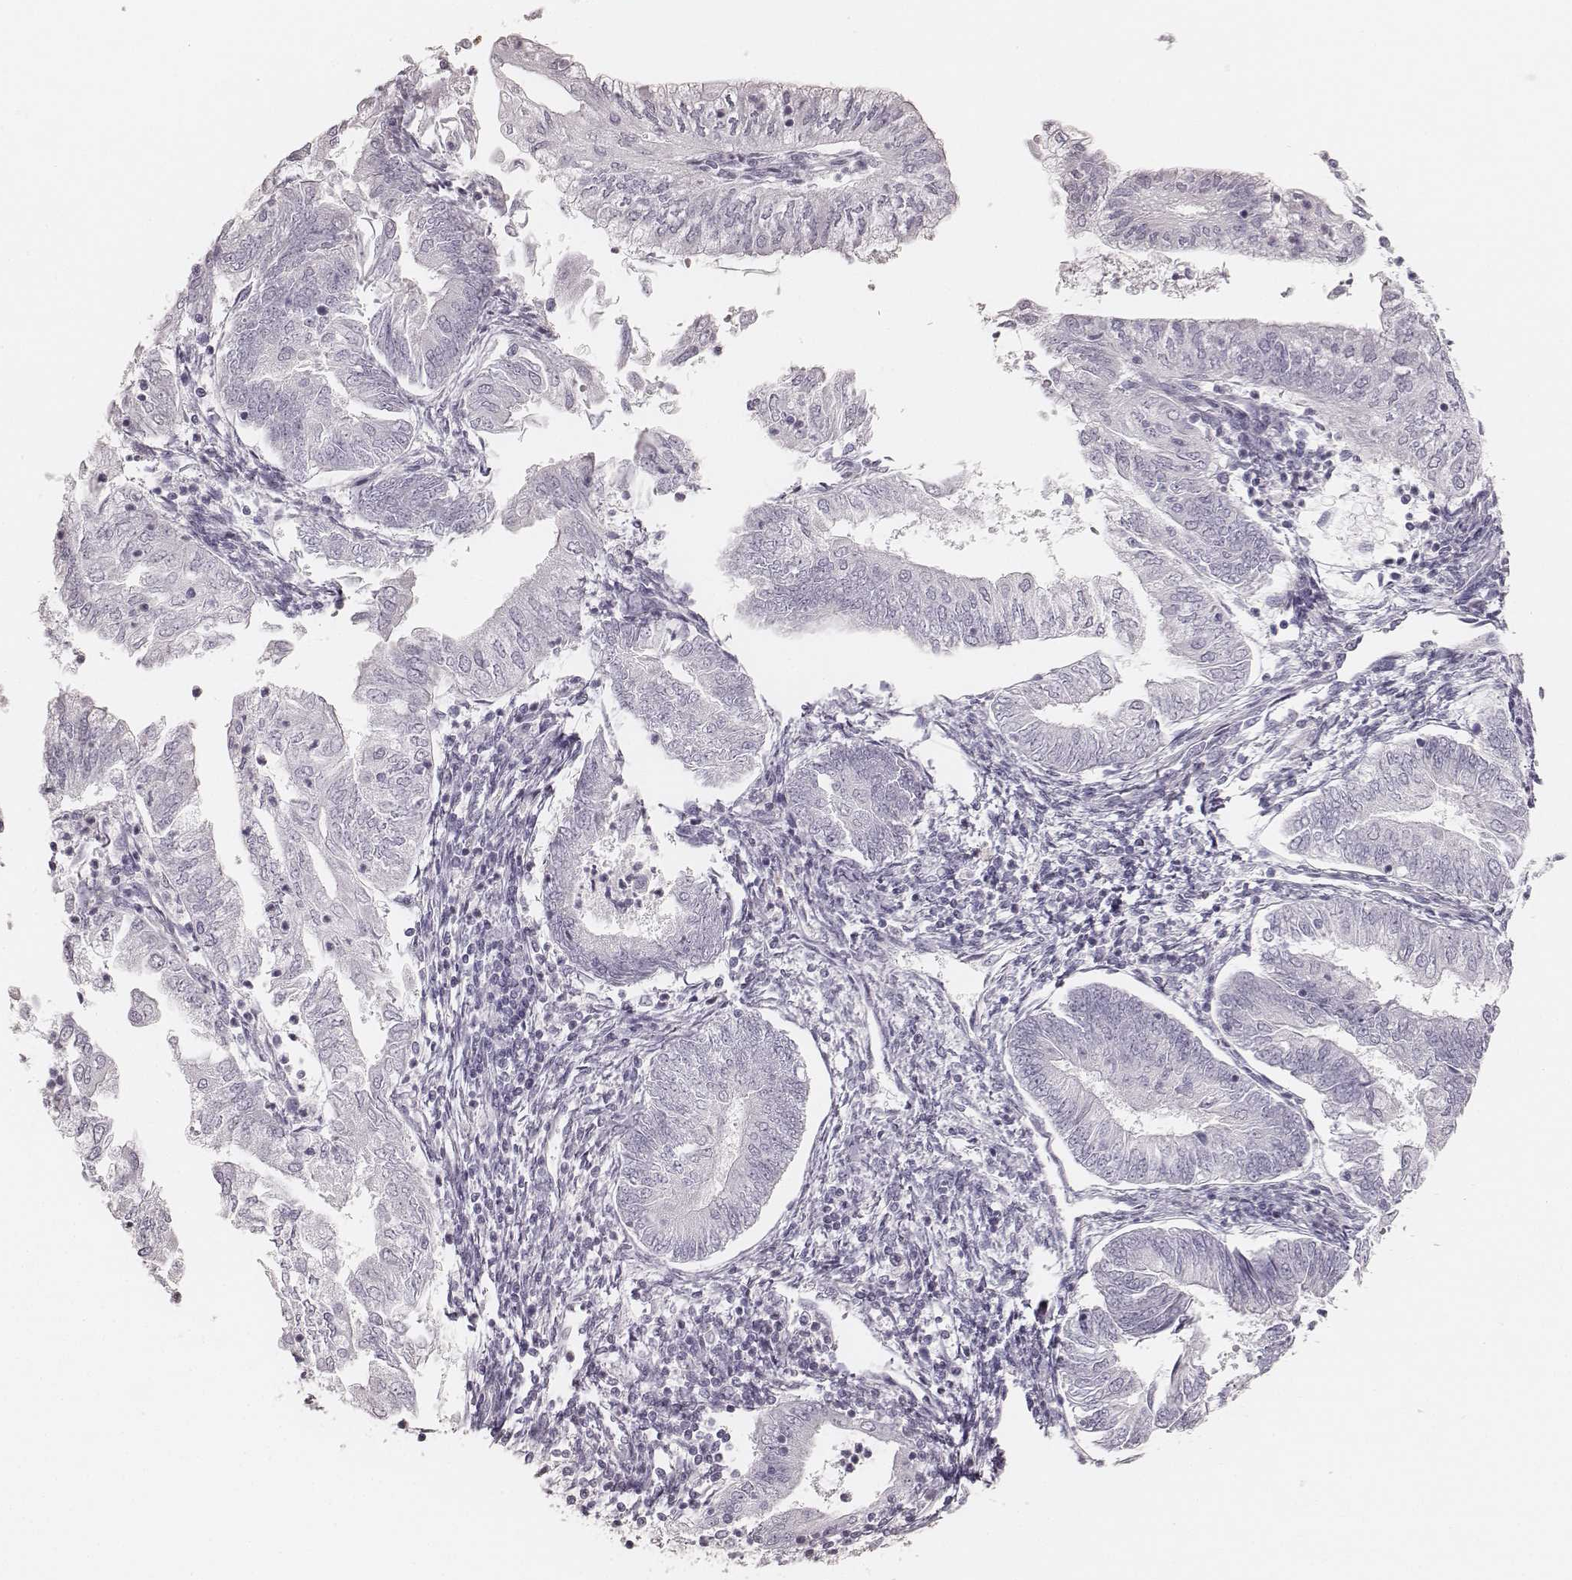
{"staining": {"intensity": "negative", "quantity": "none", "location": "none"}, "tissue": "endometrial cancer", "cell_type": "Tumor cells", "image_type": "cancer", "snomed": [{"axis": "morphology", "description": "Adenocarcinoma, NOS"}, {"axis": "topography", "description": "Endometrium"}], "caption": "Endometrial adenocarcinoma stained for a protein using immunohistochemistry exhibits no positivity tumor cells.", "gene": "KRT82", "patient": {"sex": "female", "age": 55}}